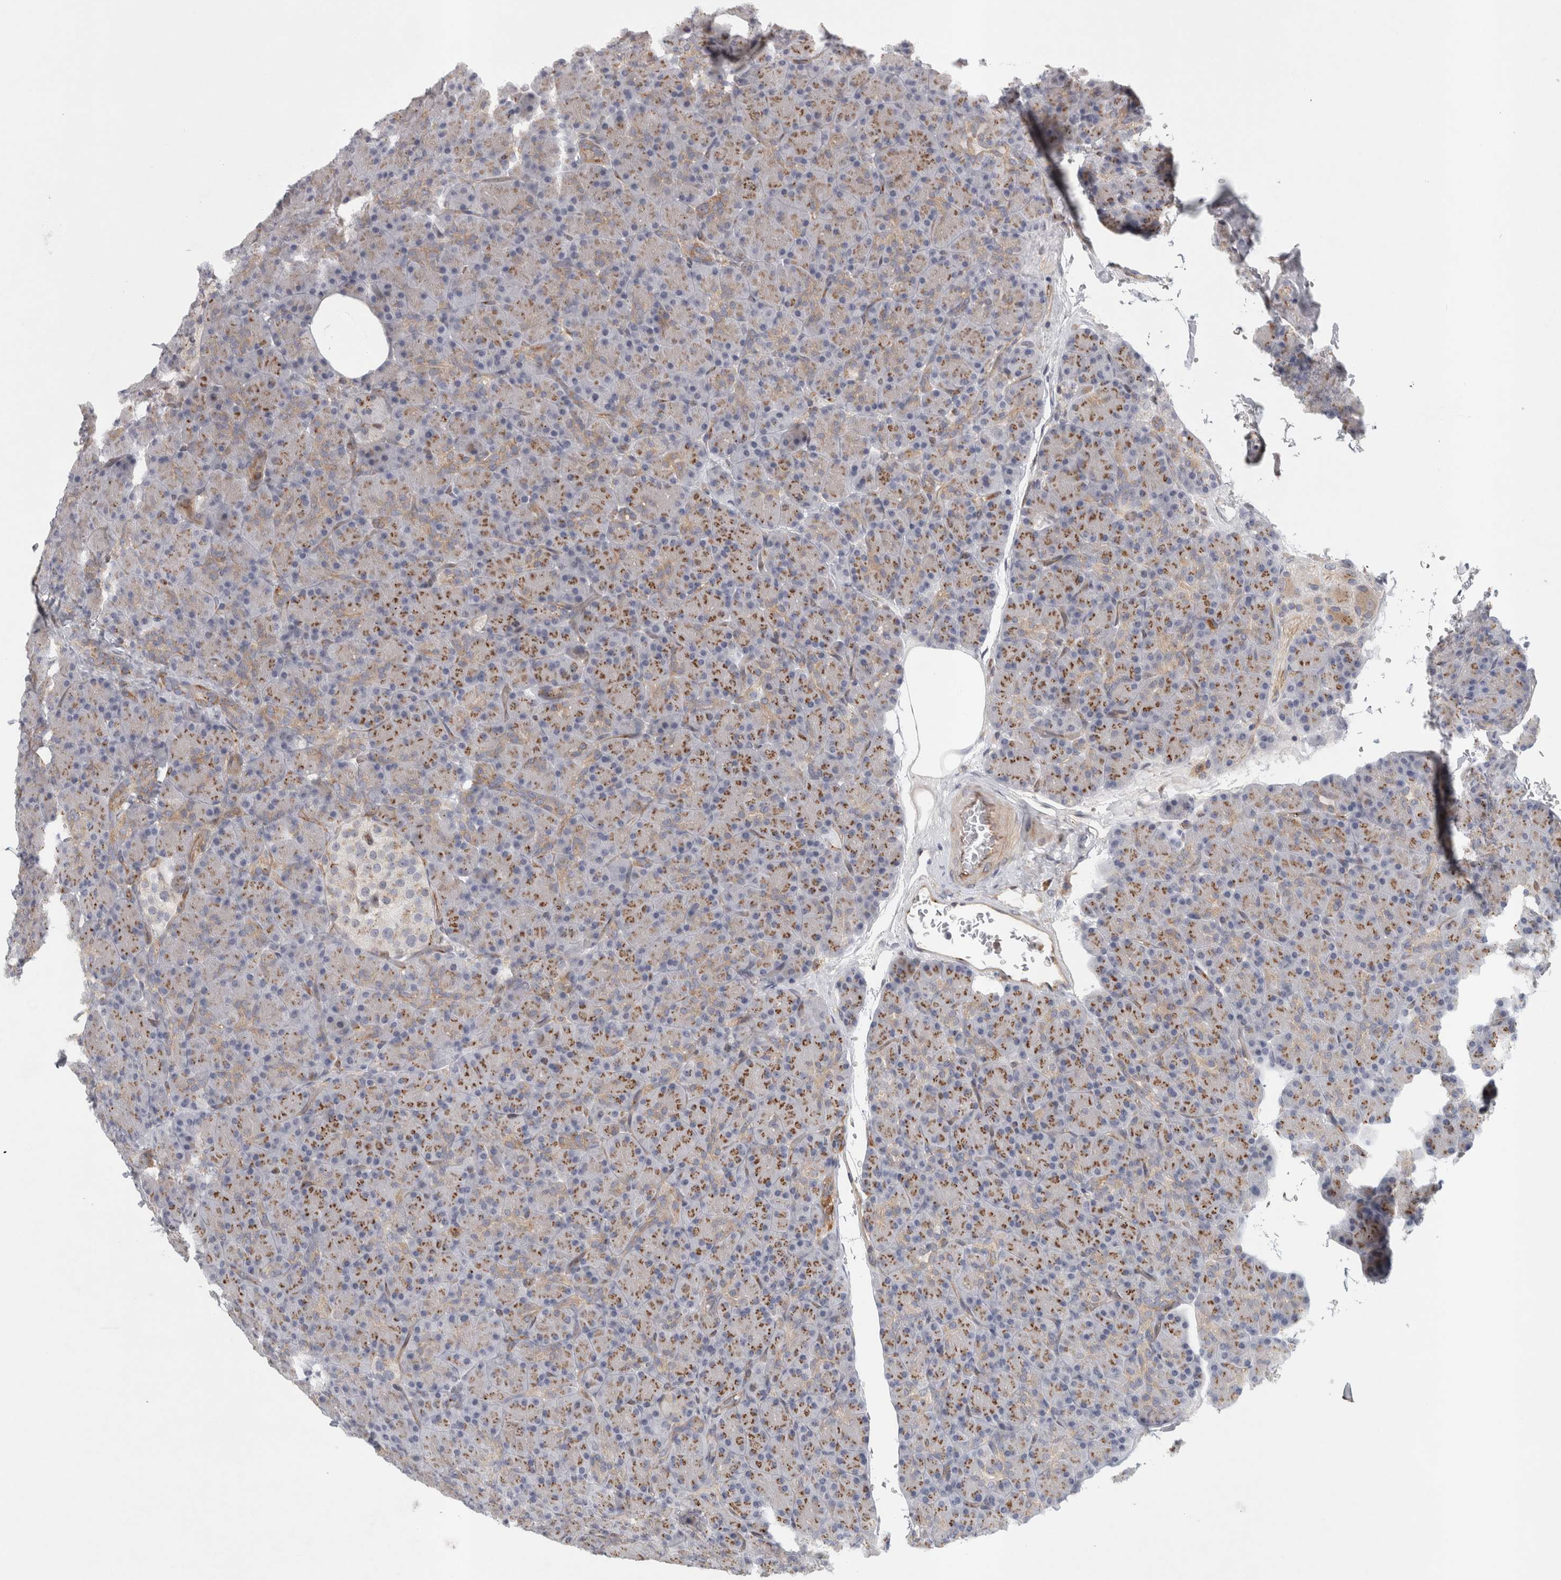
{"staining": {"intensity": "moderate", "quantity": "25%-75%", "location": "cytoplasmic/membranous"}, "tissue": "pancreas", "cell_type": "Exocrine glandular cells", "image_type": "normal", "snomed": [{"axis": "morphology", "description": "Normal tissue, NOS"}, {"axis": "topography", "description": "Pancreas"}], "caption": "An IHC image of unremarkable tissue is shown. Protein staining in brown labels moderate cytoplasmic/membranous positivity in pancreas within exocrine glandular cells. (IHC, brightfield microscopy, high magnification).", "gene": "PEX6", "patient": {"sex": "female", "age": 43}}